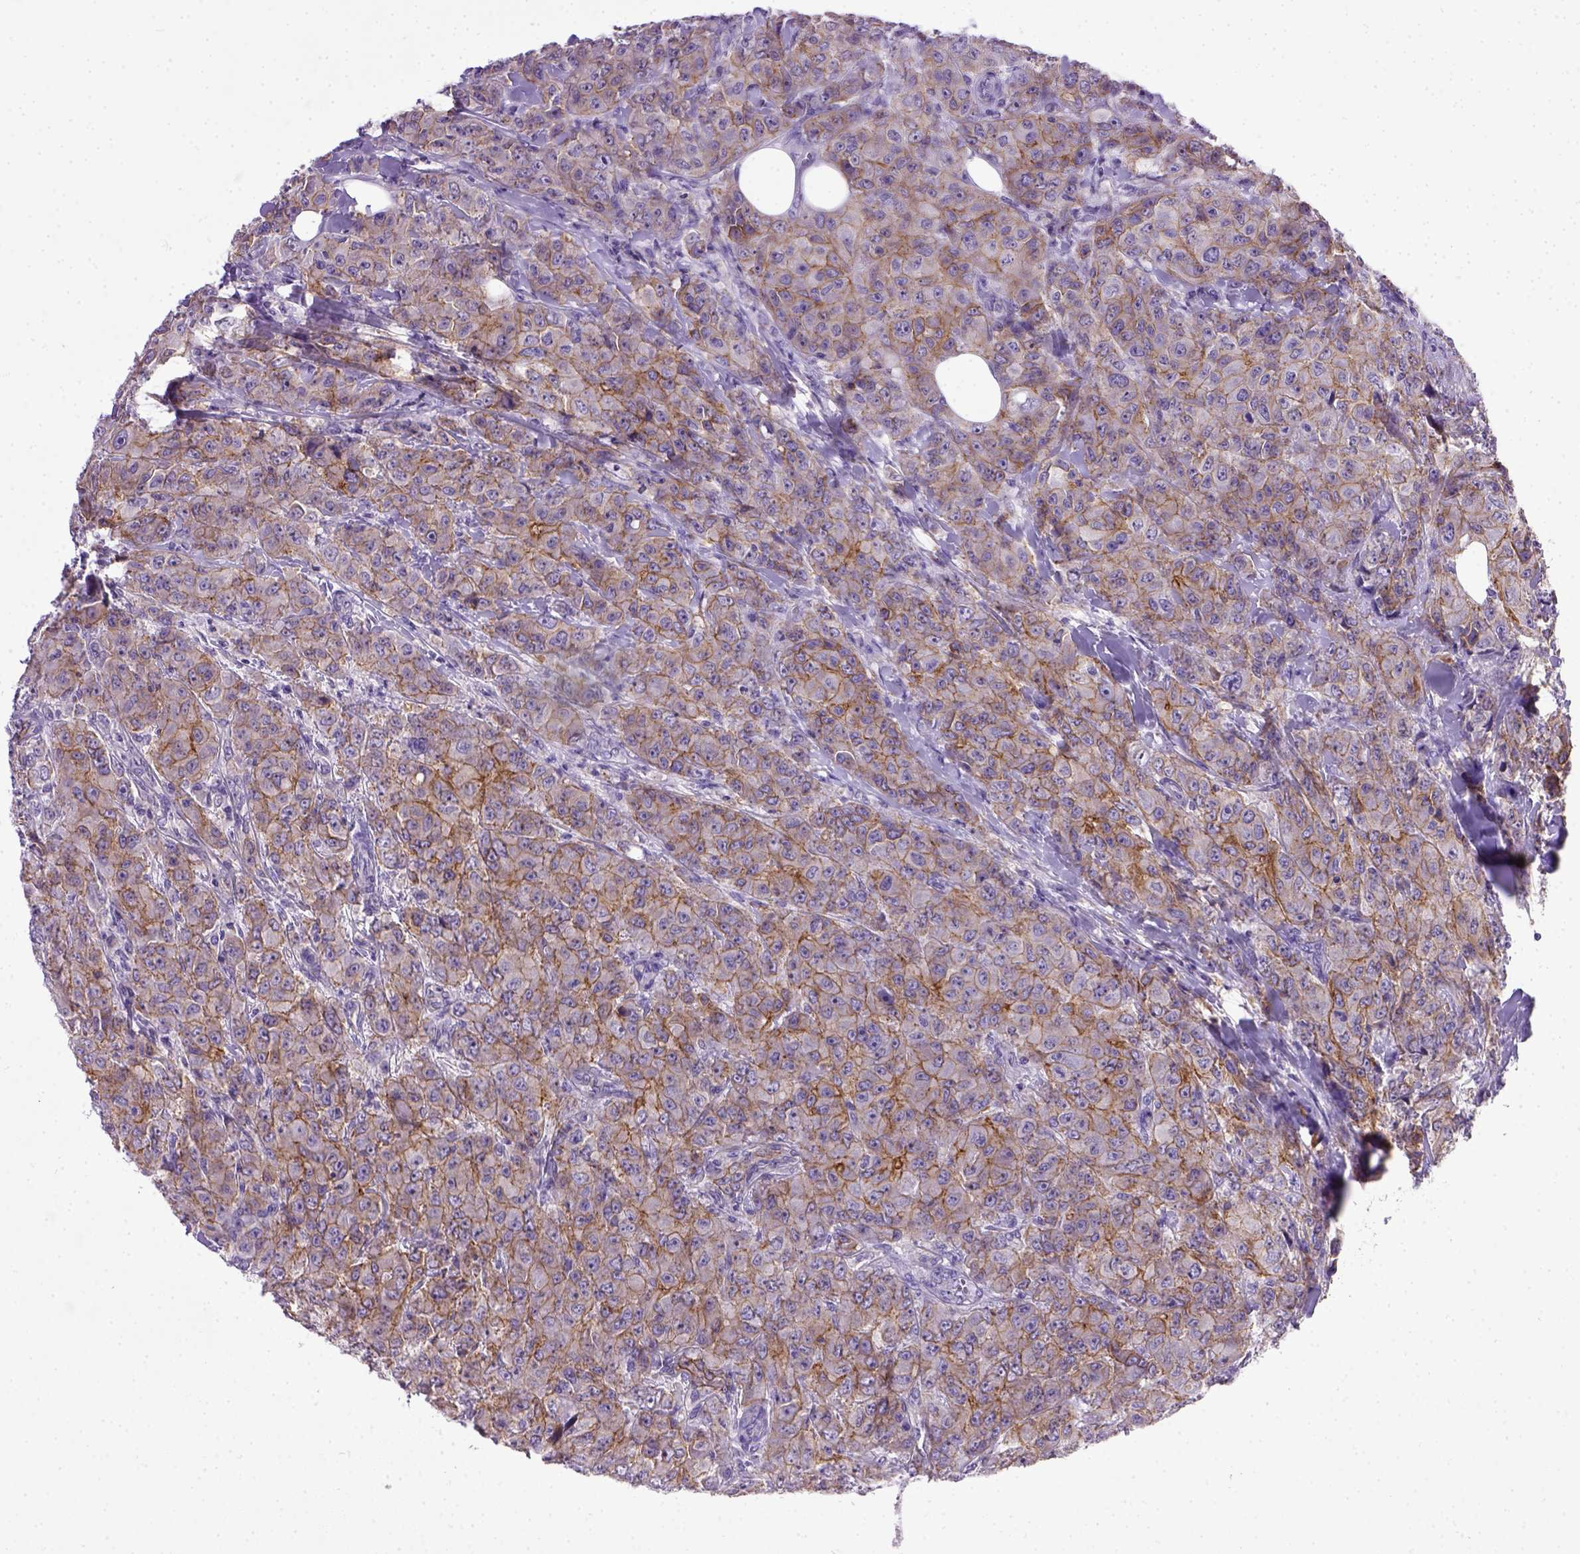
{"staining": {"intensity": "moderate", "quantity": "25%-75%", "location": "cytoplasmic/membranous"}, "tissue": "breast cancer", "cell_type": "Tumor cells", "image_type": "cancer", "snomed": [{"axis": "morphology", "description": "Duct carcinoma"}, {"axis": "topography", "description": "Breast"}], "caption": "This micrograph shows IHC staining of human intraductal carcinoma (breast), with medium moderate cytoplasmic/membranous staining in about 25%-75% of tumor cells.", "gene": "CDH1", "patient": {"sex": "female", "age": 43}}